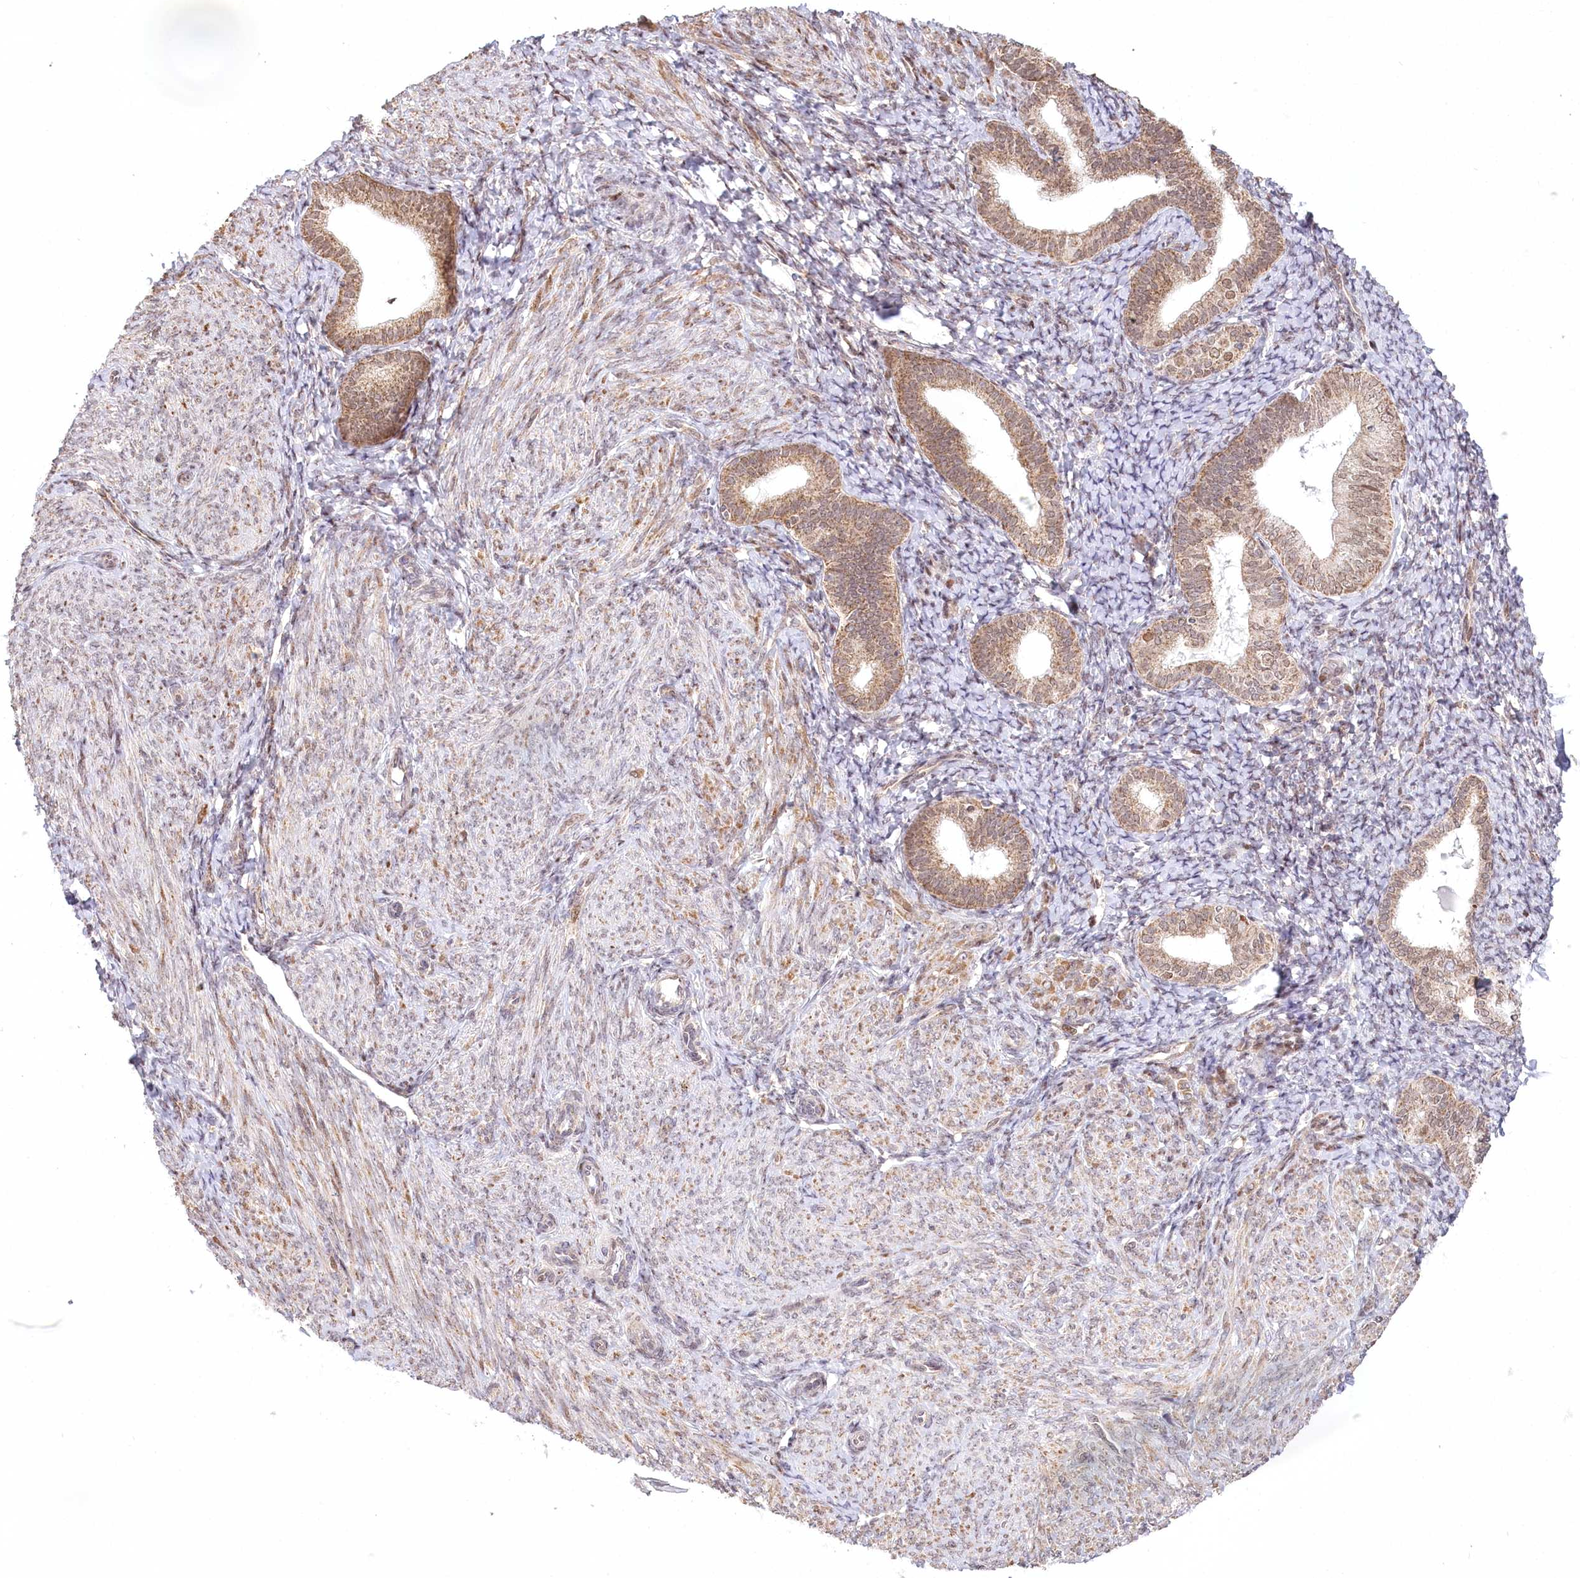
{"staining": {"intensity": "moderate", "quantity": "<25%", "location": "nuclear"}, "tissue": "endometrium", "cell_type": "Cells in endometrial stroma", "image_type": "normal", "snomed": [{"axis": "morphology", "description": "Normal tissue, NOS"}, {"axis": "topography", "description": "Endometrium"}], "caption": "Protein expression analysis of unremarkable human endometrium reveals moderate nuclear positivity in approximately <25% of cells in endometrial stroma.", "gene": "PYURF", "patient": {"sex": "female", "age": 72}}